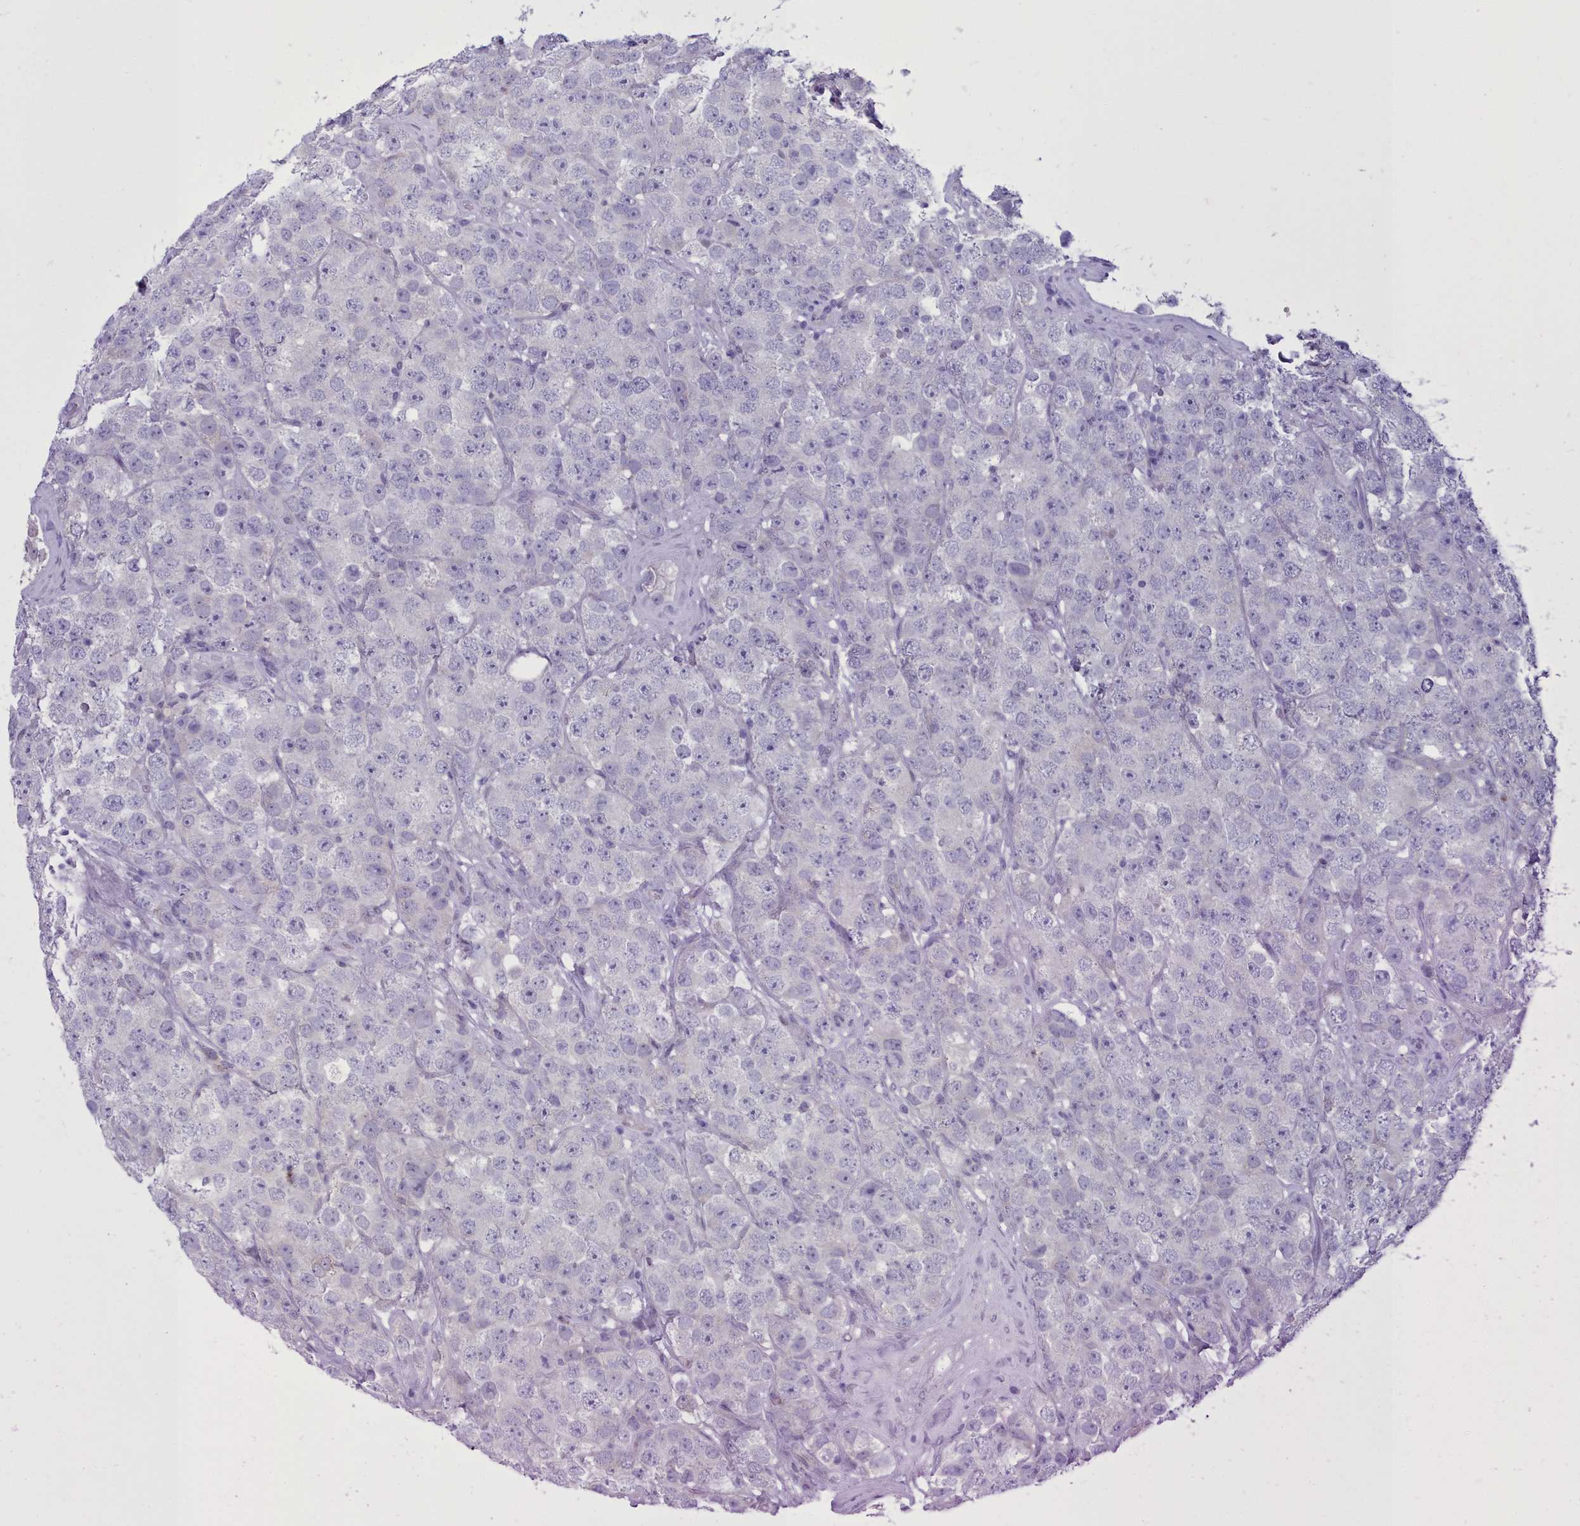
{"staining": {"intensity": "negative", "quantity": "none", "location": "none"}, "tissue": "testis cancer", "cell_type": "Tumor cells", "image_type": "cancer", "snomed": [{"axis": "morphology", "description": "Seminoma, NOS"}, {"axis": "topography", "description": "Testis"}], "caption": "Immunohistochemistry (IHC) of seminoma (testis) demonstrates no staining in tumor cells.", "gene": "TMEM253", "patient": {"sex": "male", "age": 28}}